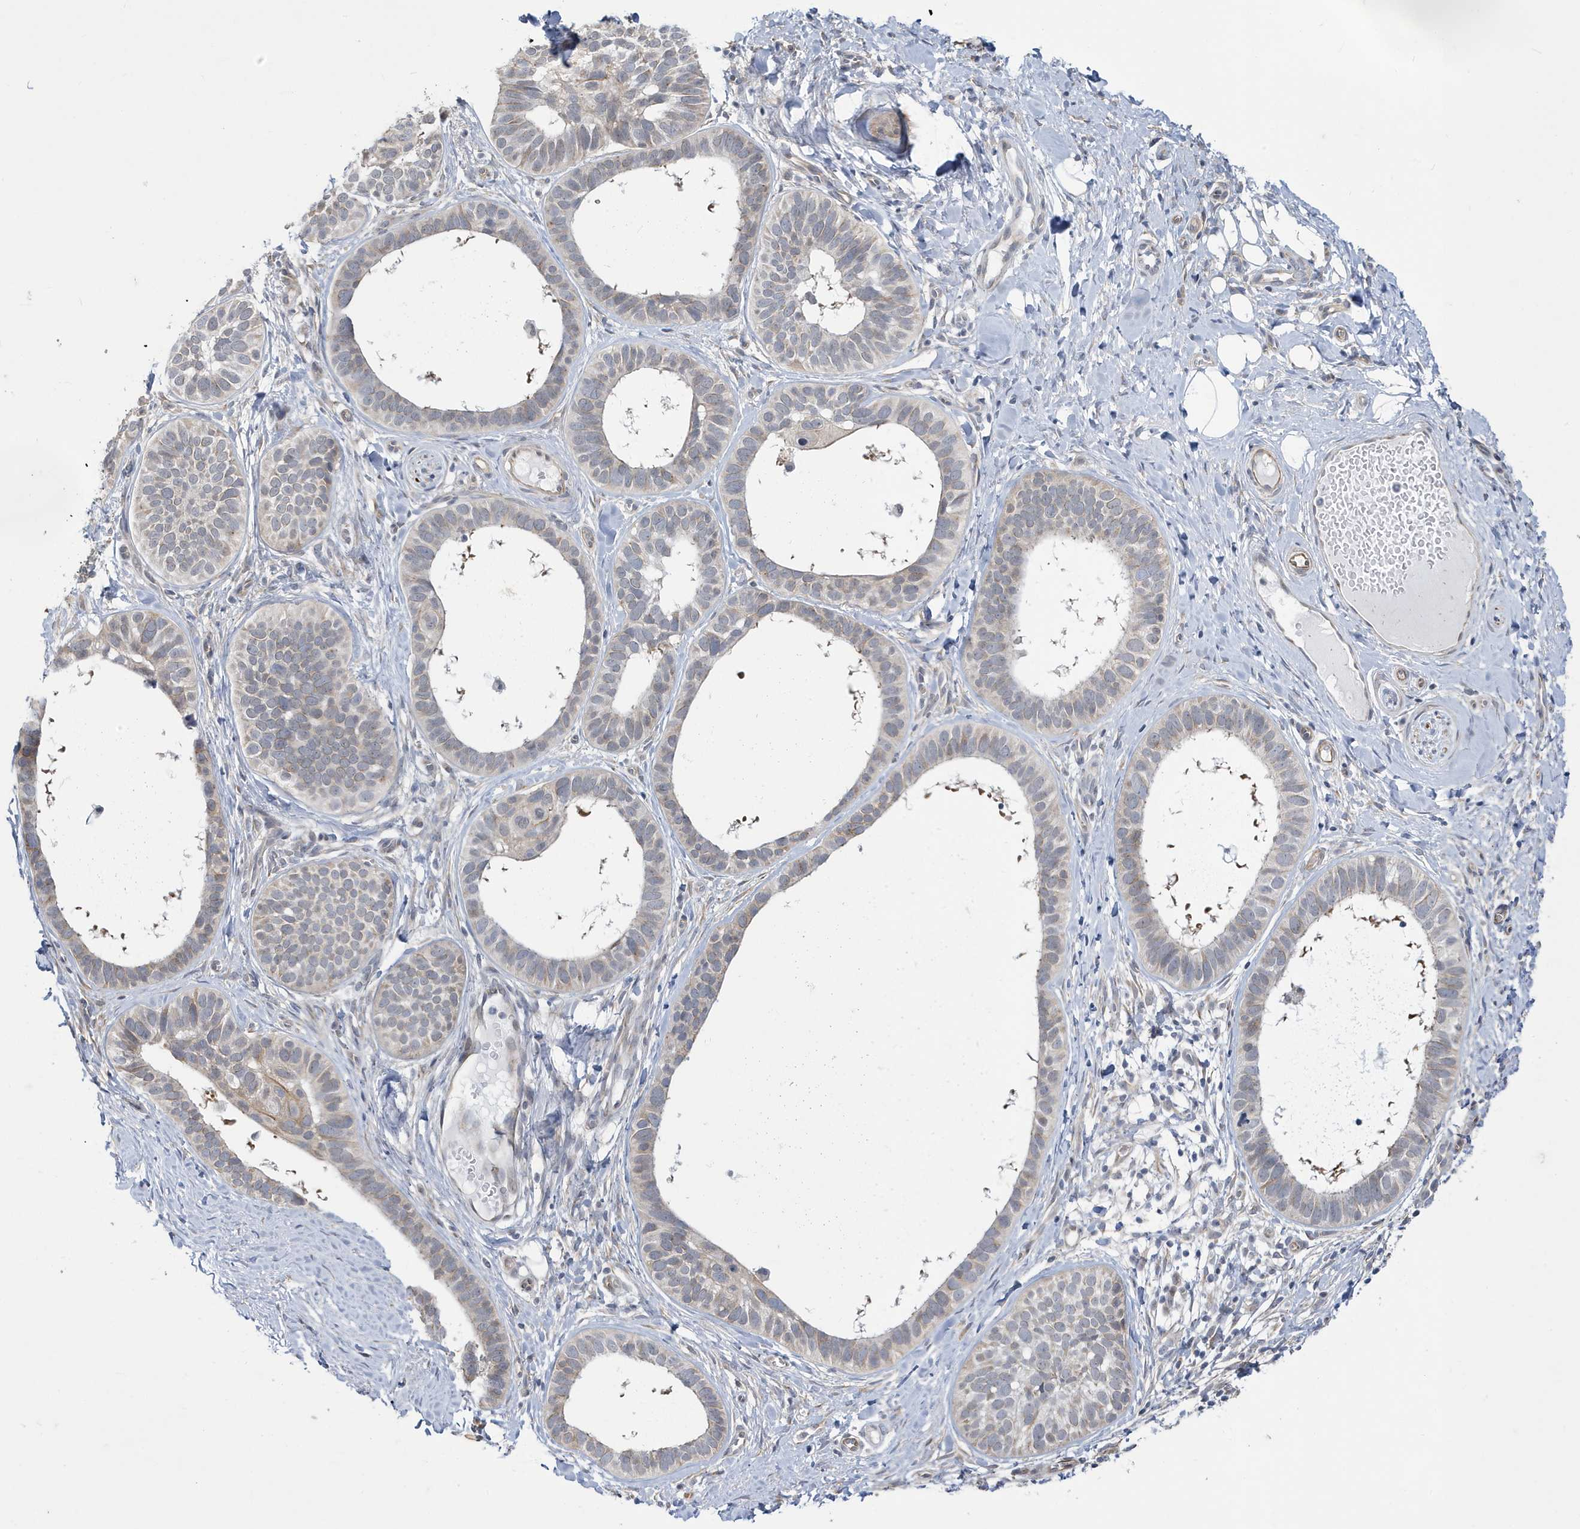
{"staining": {"intensity": "negative", "quantity": "none", "location": "none"}, "tissue": "skin cancer", "cell_type": "Tumor cells", "image_type": "cancer", "snomed": [{"axis": "morphology", "description": "Basal cell carcinoma"}, {"axis": "topography", "description": "Skin"}], "caption": "Protein analysis of basal cell carcinoma (skin) shows no significant expression in tumor cells.", "gene": "ZNF654", "patient": {"sex": "male", "age": 62}}